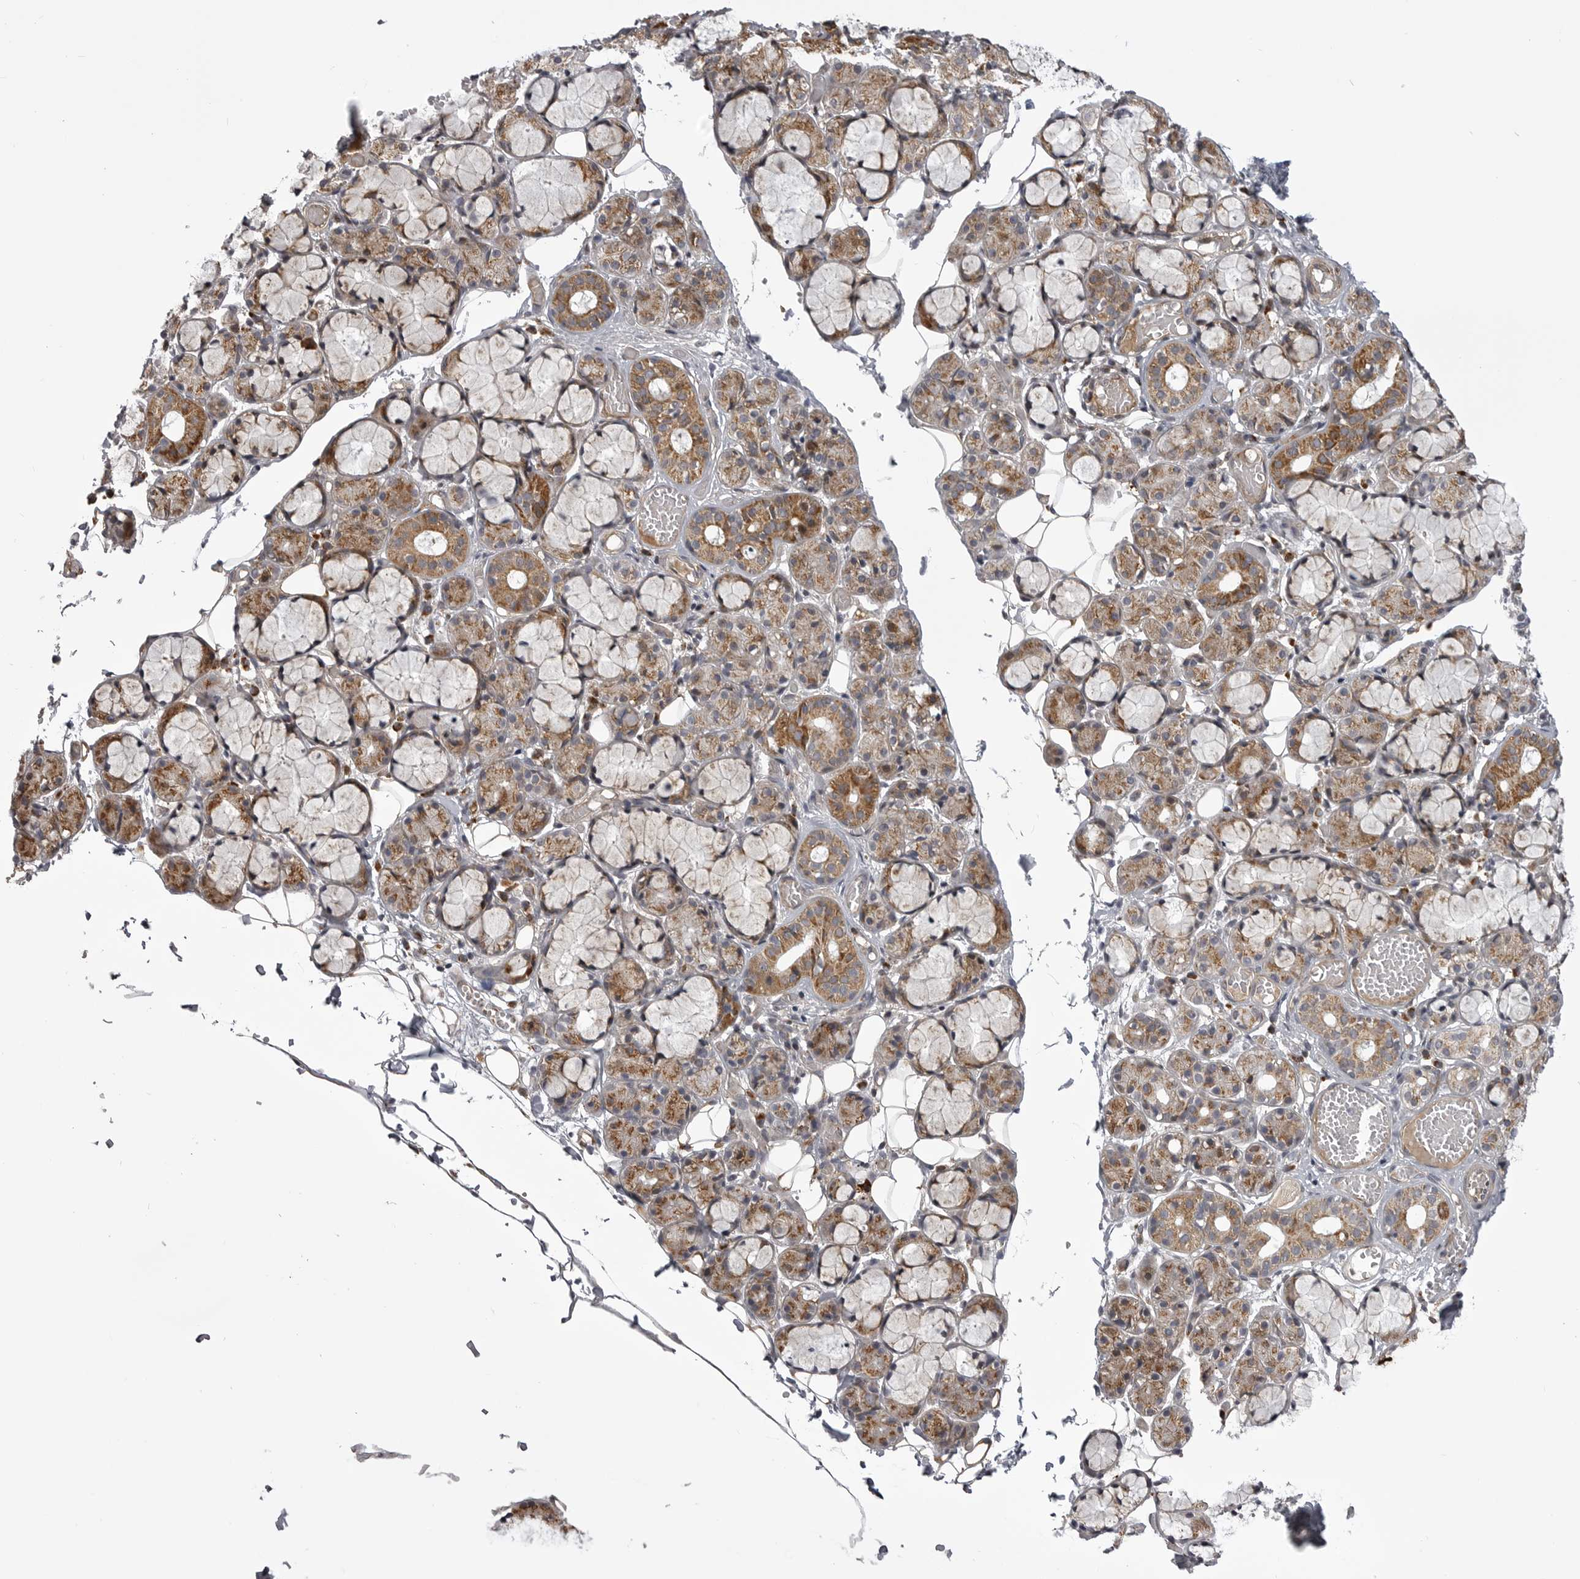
{"staining": {"intensity": "moderate", "quantity": "25%-75%", "location": "cytoplasmic/membranous"}, "tissue": "salivary gland", "cell_type": "Glandular cells", "image_type": "normal", "snomed": [{"axis": "morphology", "description": "Normal tissue, NOS"}, {"axis": "topography", "description": "Salivary gland"}], "caption": "IHC photomicrograph of benign salivary gland stained for a protein (brown), which exhibits medium levels of moderate cytoplasmic/membranous expression in about 25%-75% of glandular cells.", "gene": "TMPRSS11F", "patient": {"sex": "male", "age": 63}}